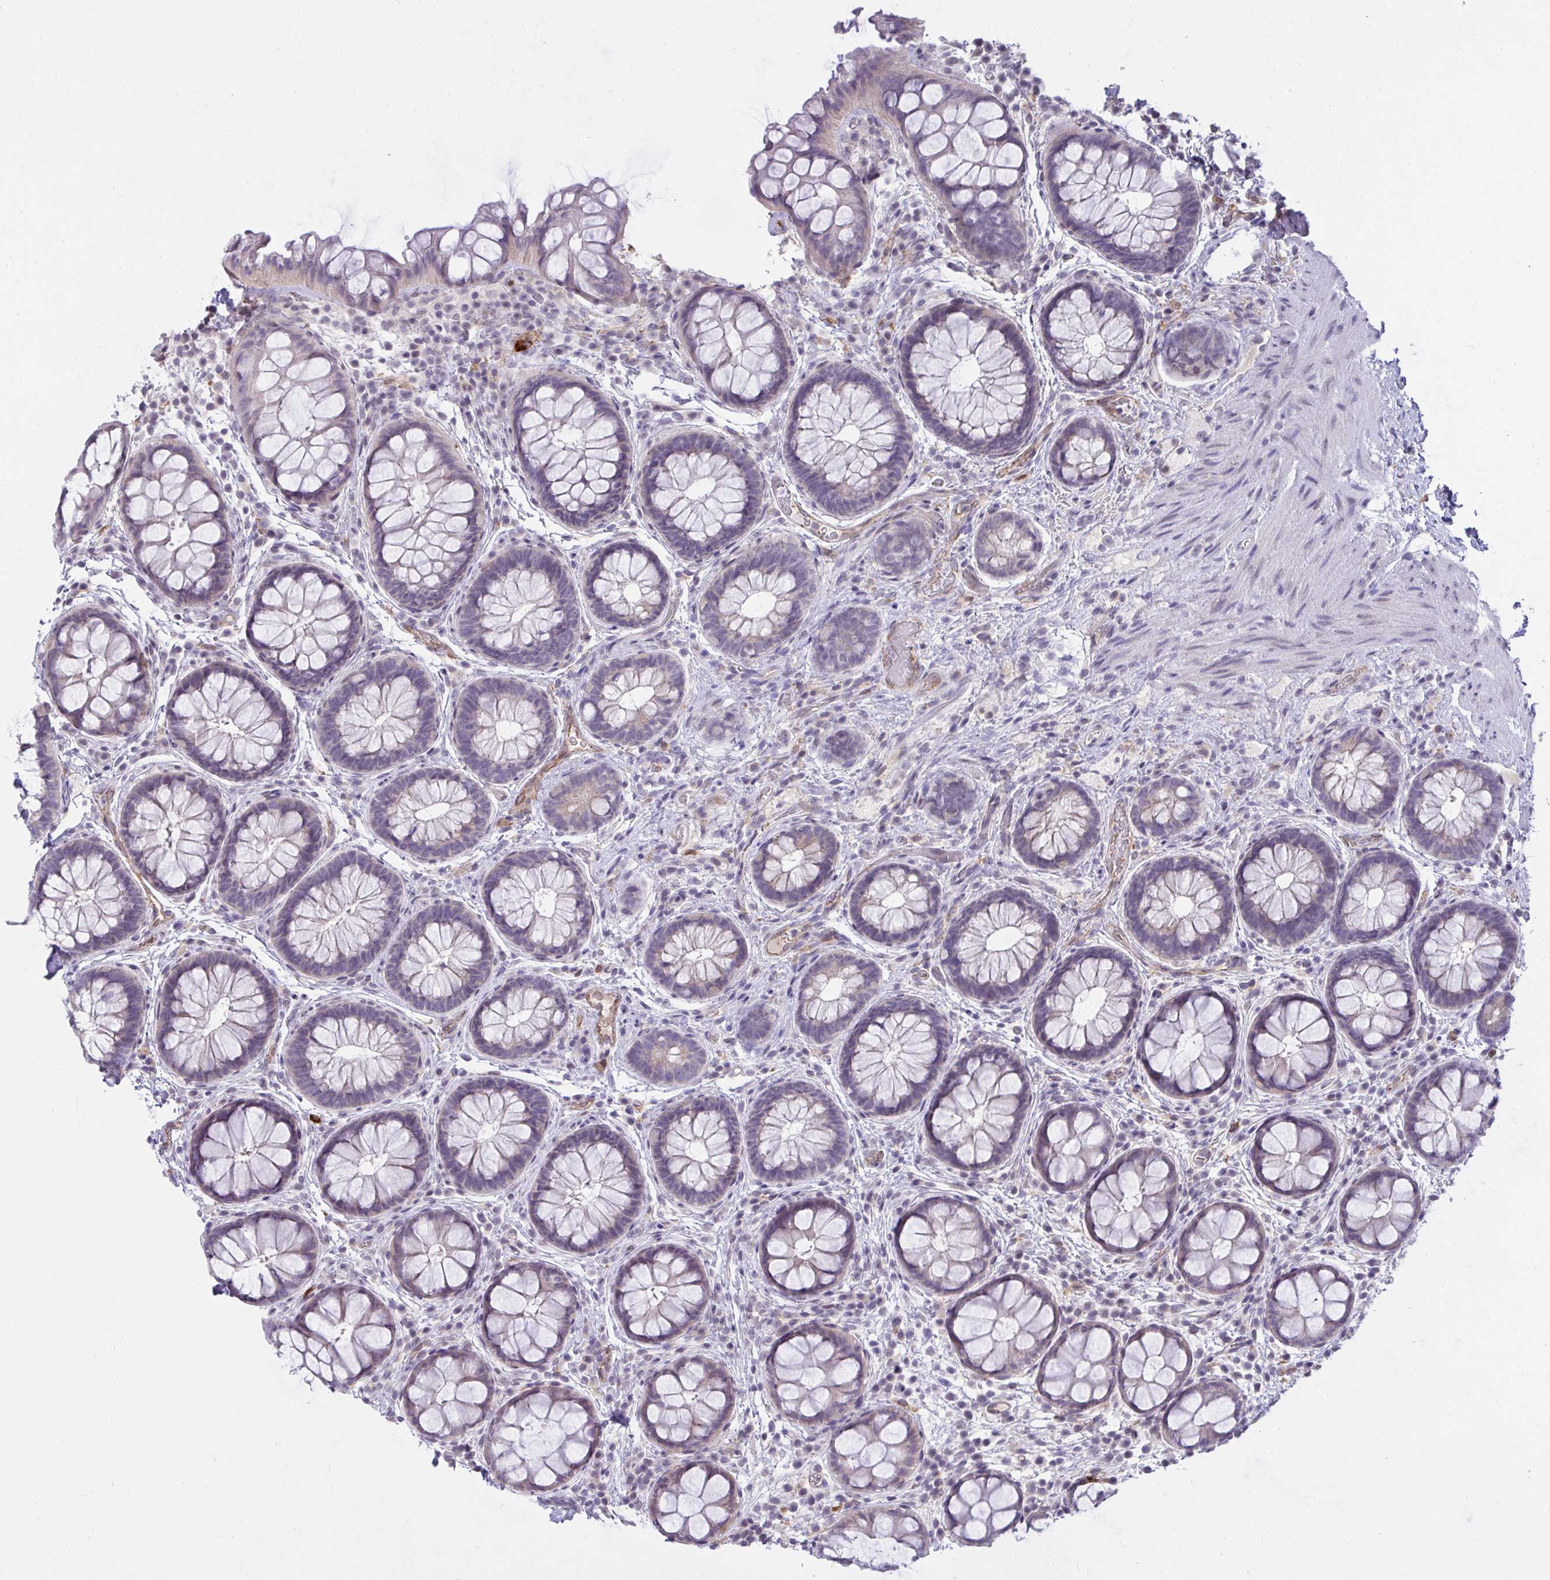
{"staining": {"intensity": "weak", "quantity": "<25%", "location": "cytoplasmic/membranous"}, "tissue": "rectum", "cell_type": "Glandular cells", "image_type": "normal", "snomed": [{"axis": "morphology", "description": "Normal tissue, NOS"}, {"axis": "topography", "description": "Rectum"}], "caption": "Glandular cells show no significant protein positivity in normal rectum. Nuclei are stained in blue.", "gene": "SEMA6B", "patient": {"sex": "female", "age": 69}}